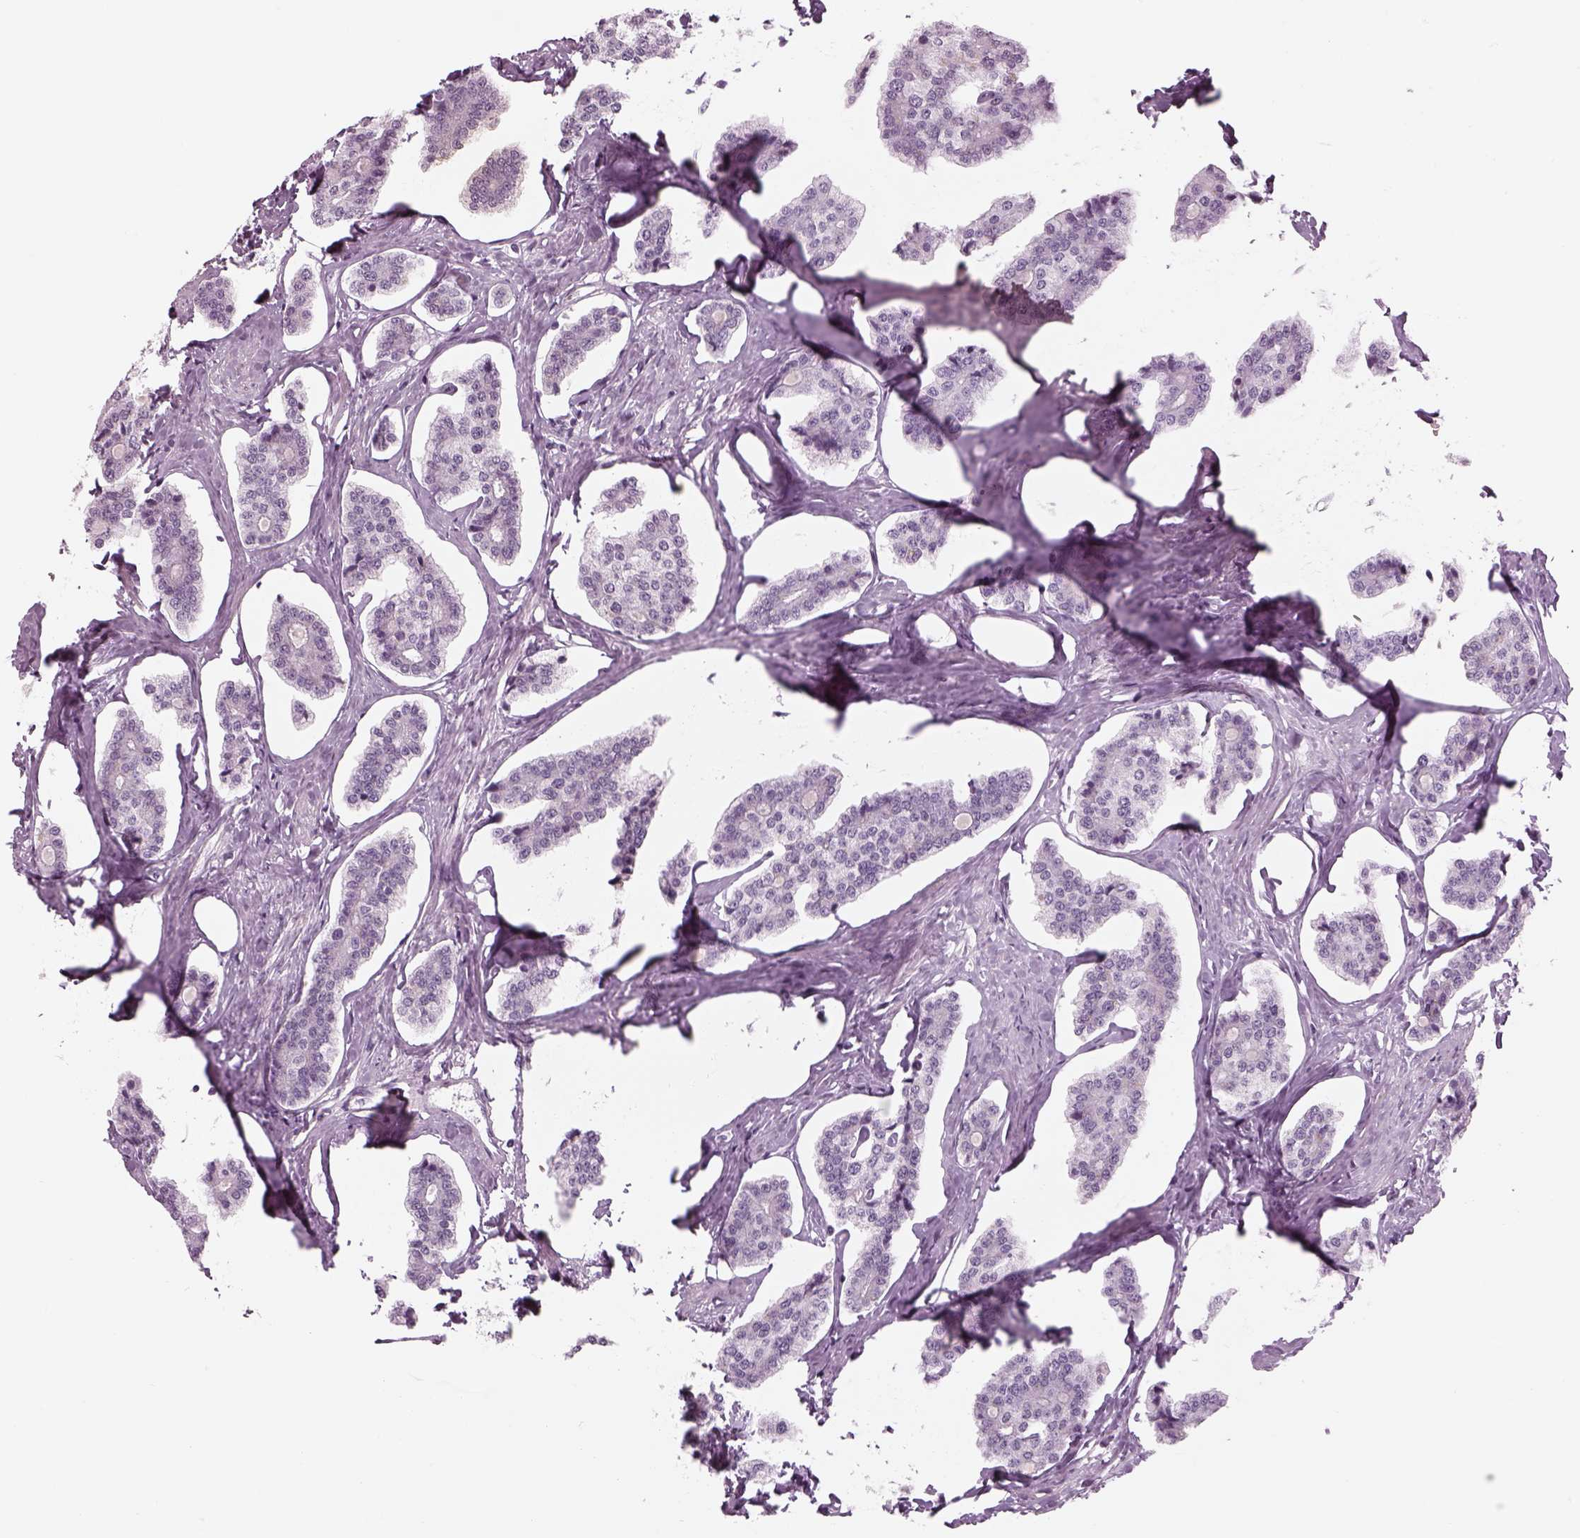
{"staining": {"intensity": "negative", "quantity": "none", "location": "none"}, "tissue": "carcinoid", "cell_type": "Tumor cells", "image_type": "cancer", "snomed": [{"axis": "morphology", "description": "Carcinoid, malignant, NOS"}, {"axis": "topography", "description": "Small intestine"}], "caption": "A high-resolution histopathology image shows immunohistochemistry (IHC) staining of carcinoid, which demonstrates no significant staining in tumor cells.", "gene": "SAG", "patient": {"sex": "female", "age": 65}}